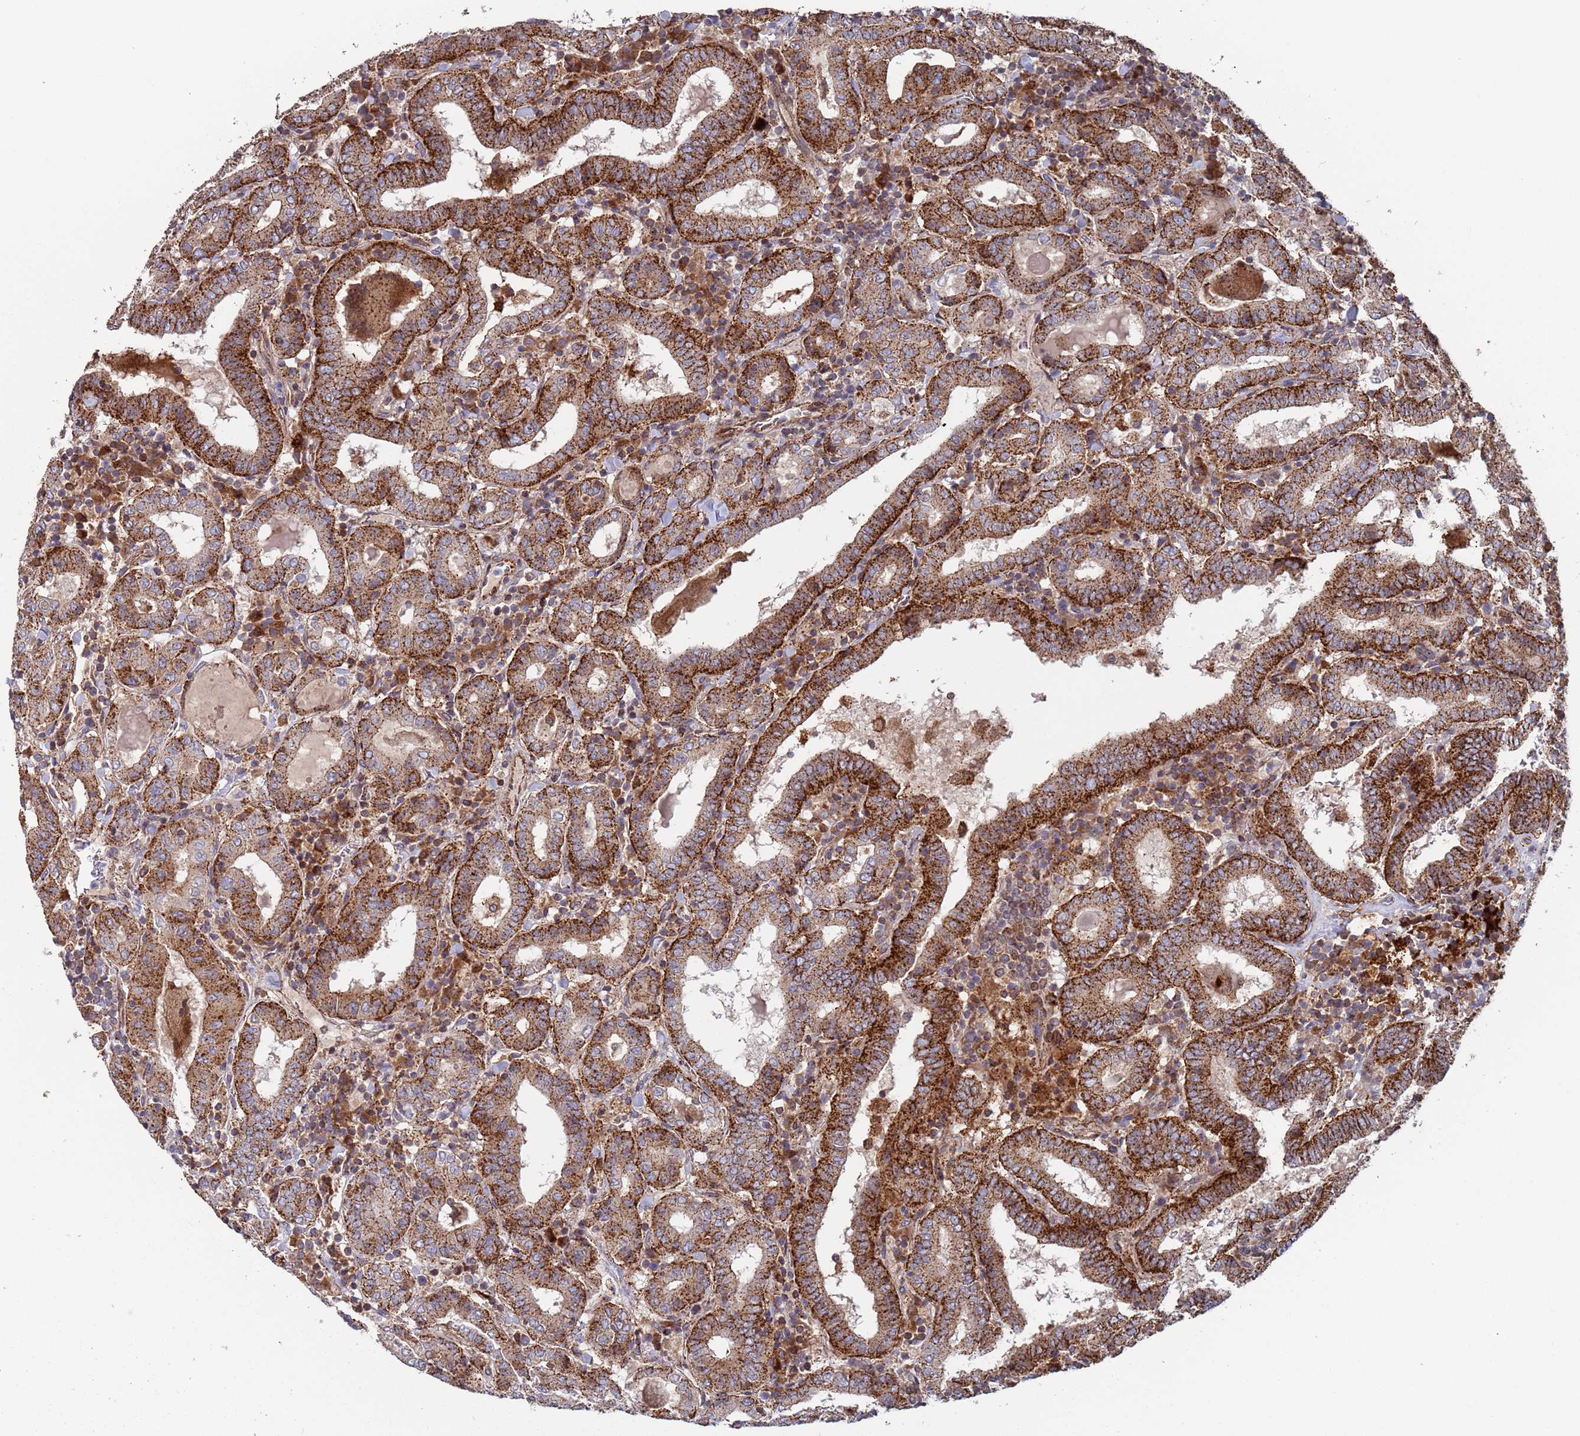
{"staining": {"intensity": "strong", "quantity": ">75%", "location": "cytoplasmic/membranous"}, "tissue": "thyroid cancer", "cell_type": "Tumor cells", "image_type": "cancer", "snomed": [{"axis": "morphology", "description": "Papillary adenocarcinoma, NOS"}, {"axis": "topography", "description": "Thyroid gland"}], "caption": "Thyroid cancer tissue exhibits strong cytoplasmic/membranous expression in about >75% of tumor cells, visualized by immunohistochemistry. Using DAB (3,3'-diaminobenzidine) (brown) and hematoxylin (blue) stains, captured at high magnification using brightfield microscopy.", "gene": "MALRD1", "patient": {"sex": "female", "age": 72}}